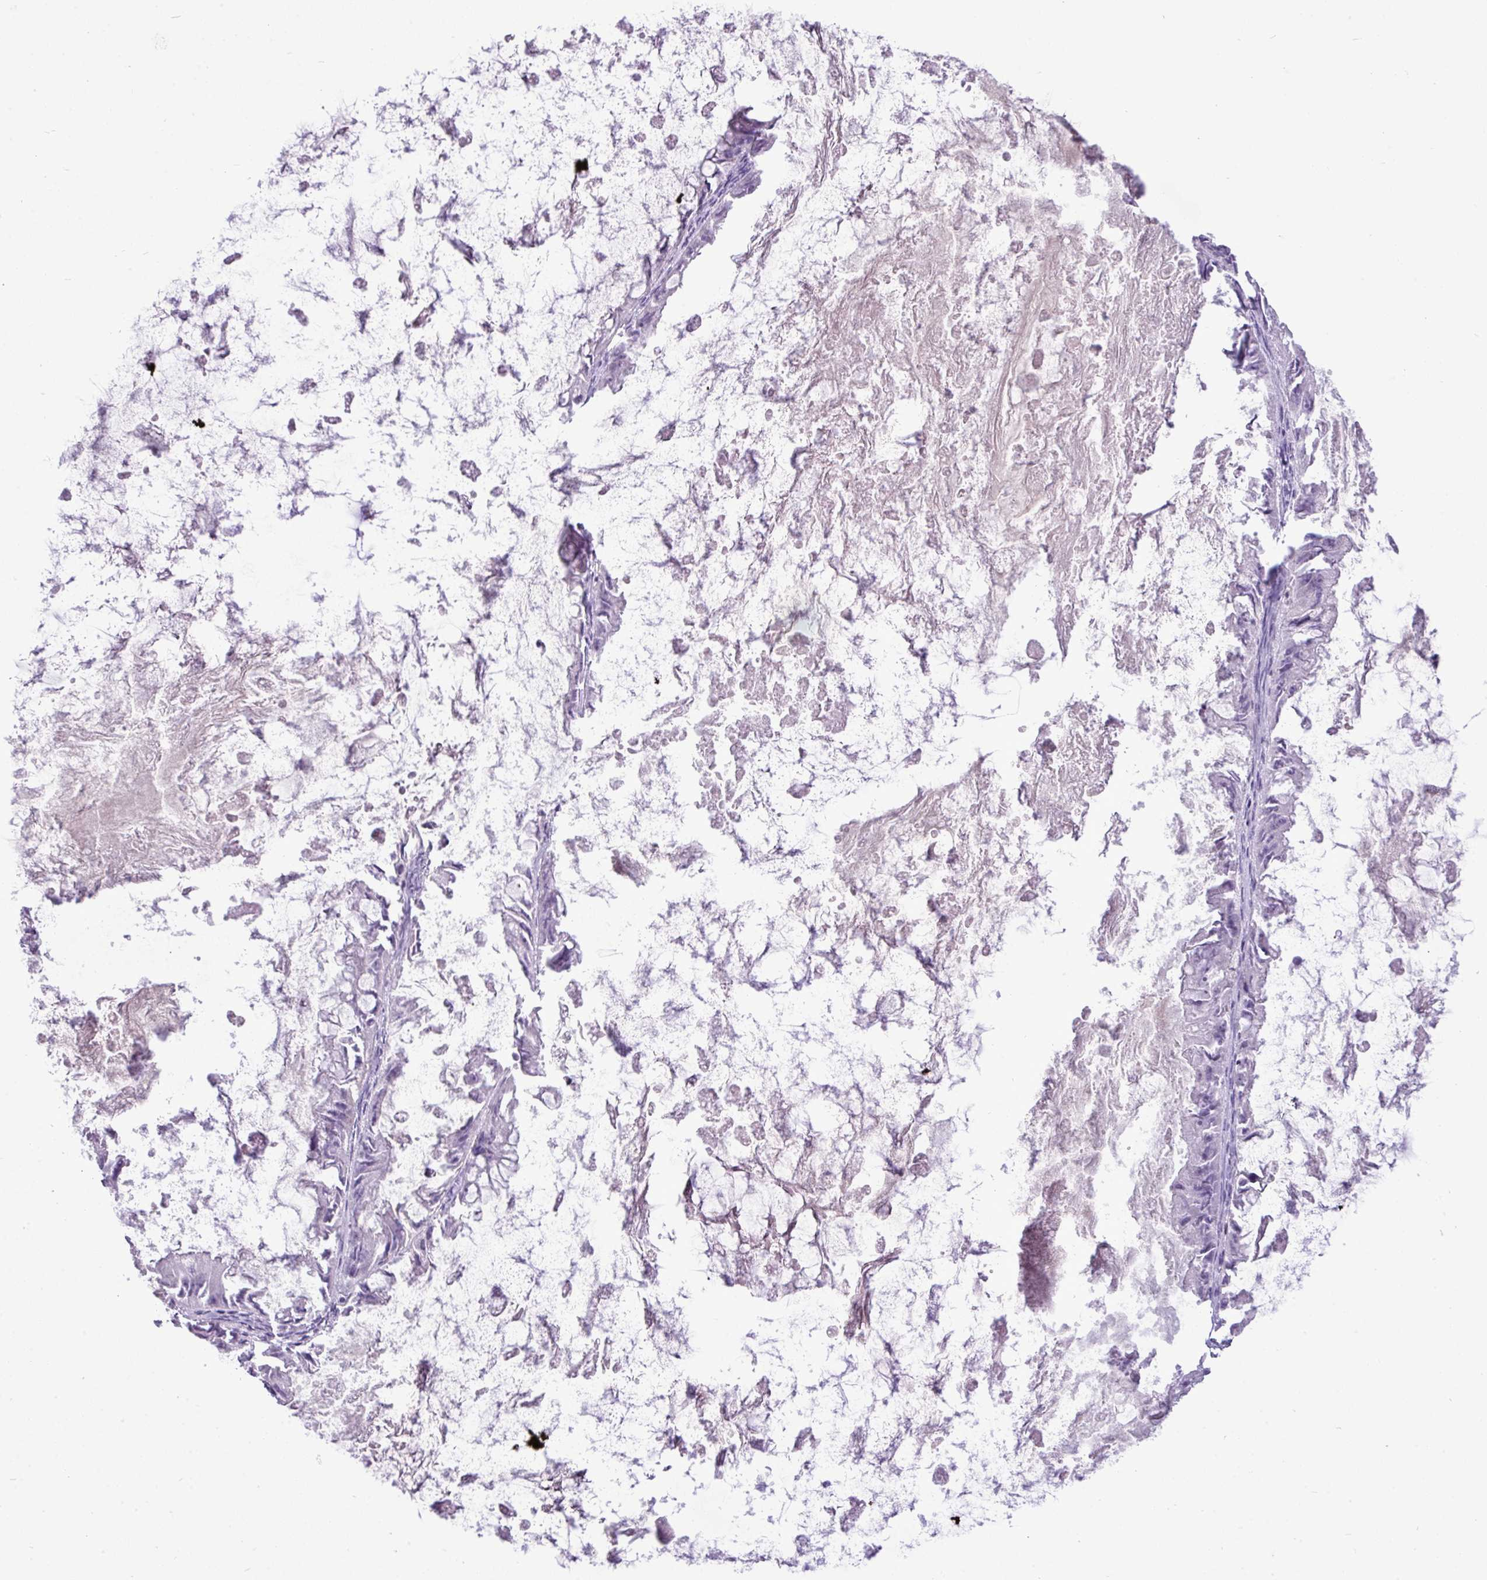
{"staining": {"intensity": "negative", "quantity": "none", "location": "none"}, "tissue": "ovarian cancer", "cell_type": "Tumor cells", "image_type": "cancer", "snomed": [{"axis": "morphology", "description": "Cystadenocarcinoma, mucinous, NOS"}, {"axis": "topography", "description": "Ovary"}], "caption": "A histopathology image of human mucinous cystadenocarcinoma (ovarian) is negative for staining in tumor cells.", "gene": "FAM43A", "patient": {"sex": "female", "age": 61}}